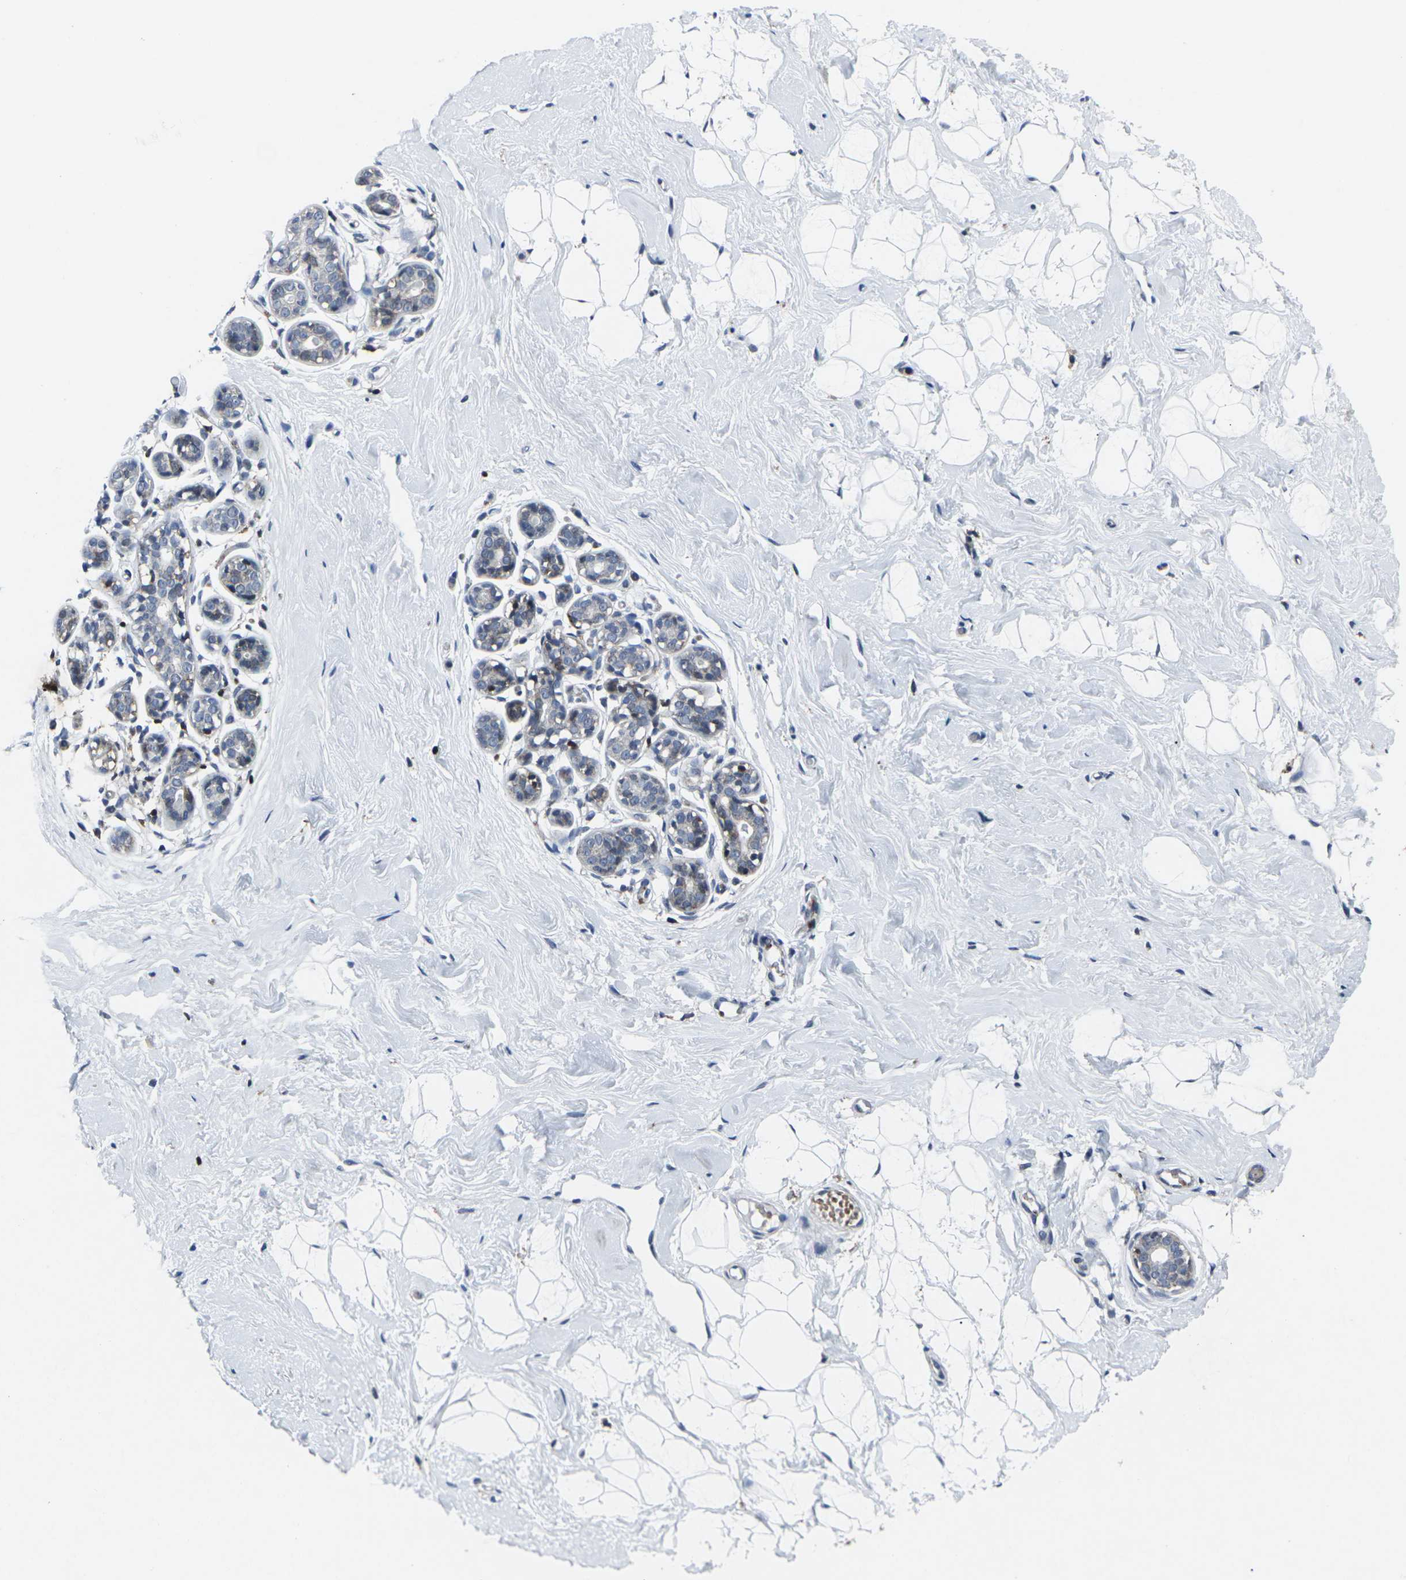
{"staining": {"intensity": "negative", "quantity": "none", "location": "none"}, "tissue": "breast", "cell_type": "Adipocytes", "image_type": "normal", "snomed": [{"axis": "morphology", "description": "Normal tissue, NOS"}, {"axis": "topography", "description": "Breast"}], "caption": "Immunohistochemistry image of benign breast: human breast stained with DAB (3,3'-diaminobenzidine) reveals no significant protein positivity in adipocytes. (DAB (3,3'-diaminobenzidine) IHC, high magnification).", "gene": "STAT4", "patient": {"sex": "female", "age": 23}}